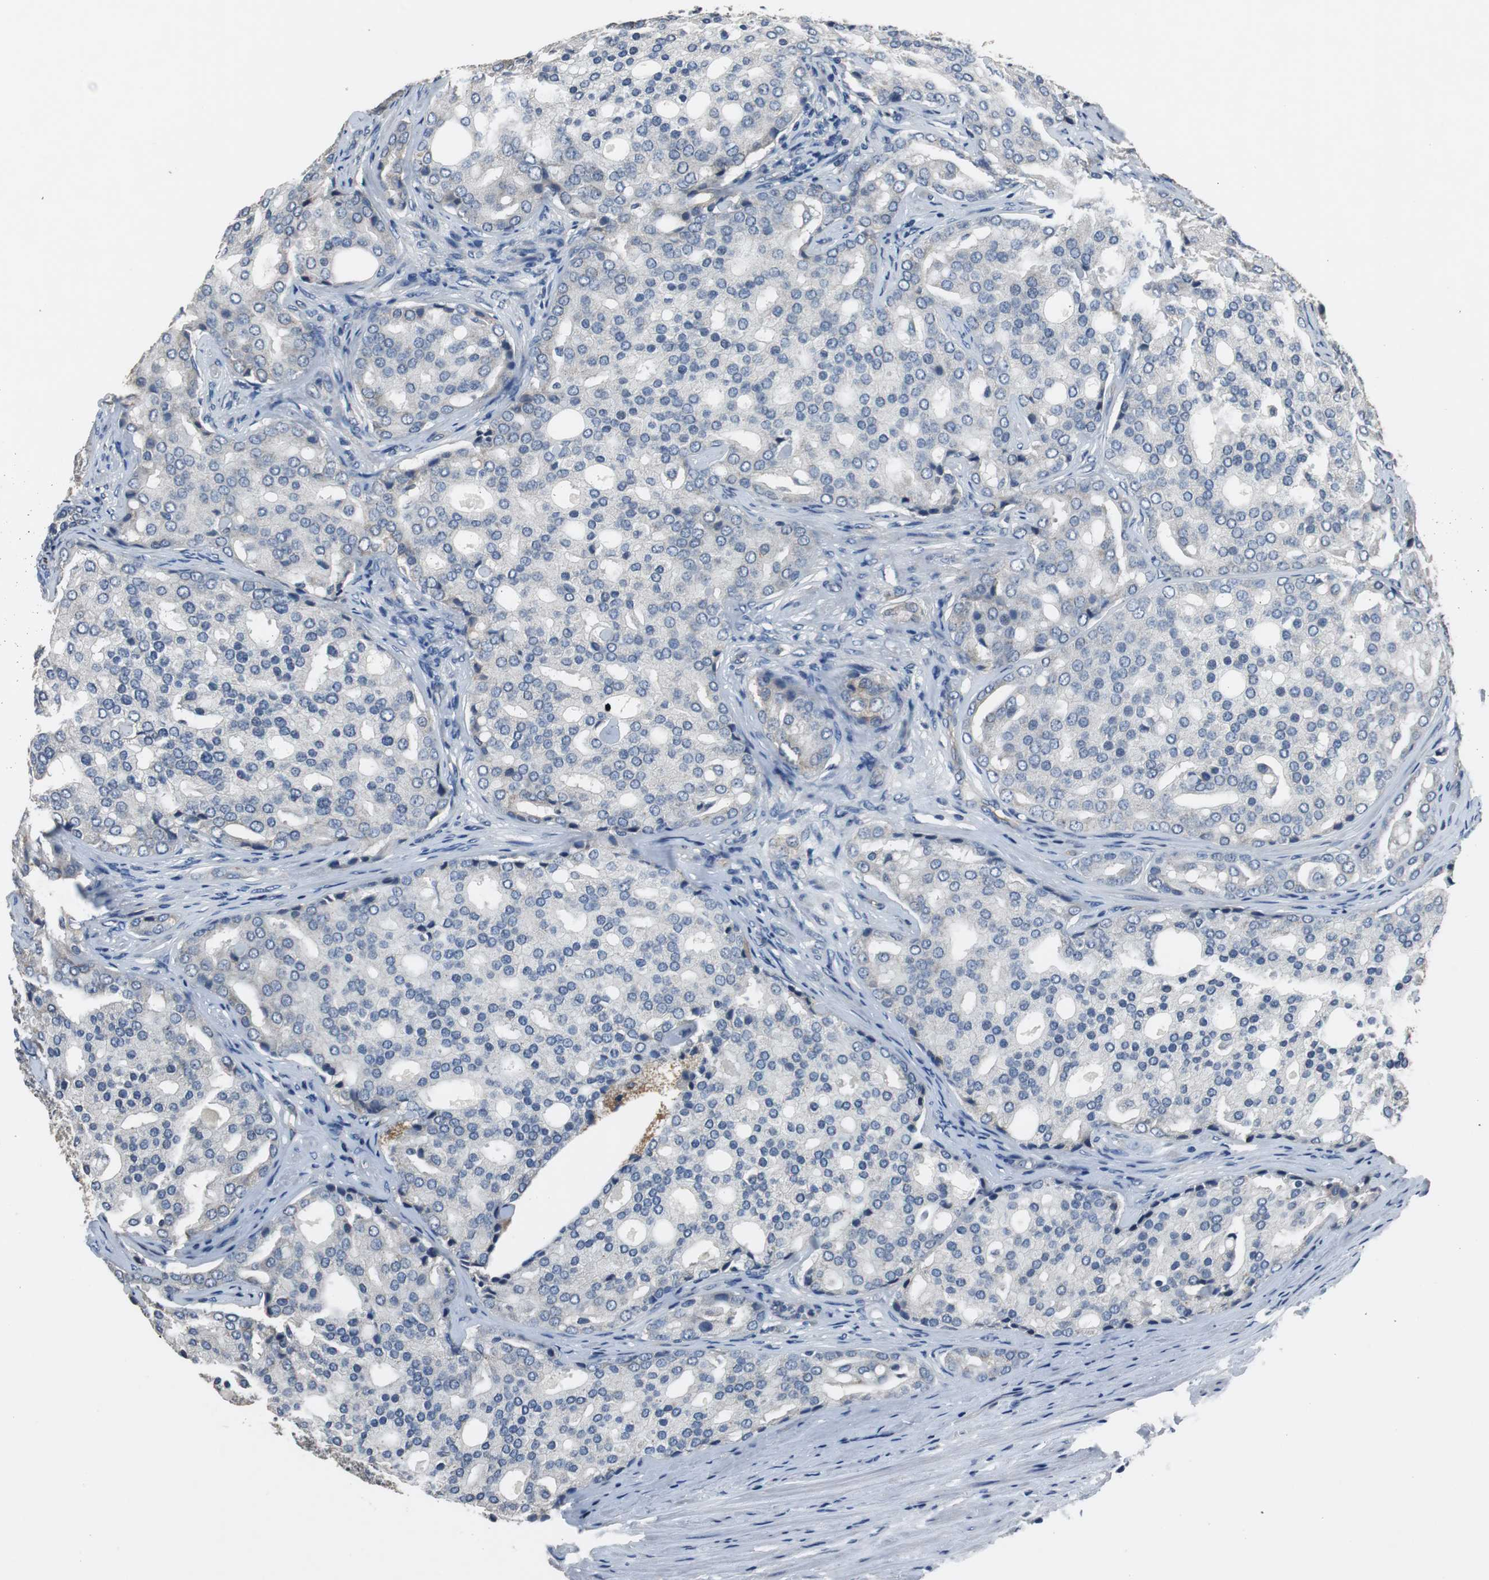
{"staining": {"intensity": "negative", "quantity": "none", "location": "none"}, "tissue": "prostate cancer", "cell_type": "Tumor cells", "image_type": "cancer", "snomed": [{"axis": "morphology", "description": "Adenocarcinoma, High grade"}, {"axis": "topography", "description": "Prostate"}], "caption": "Tumor cells are negative for protein expression in human prostate cancer.", "gene": "MTIF2", "patient": {"sex": "male", "age": 64}}